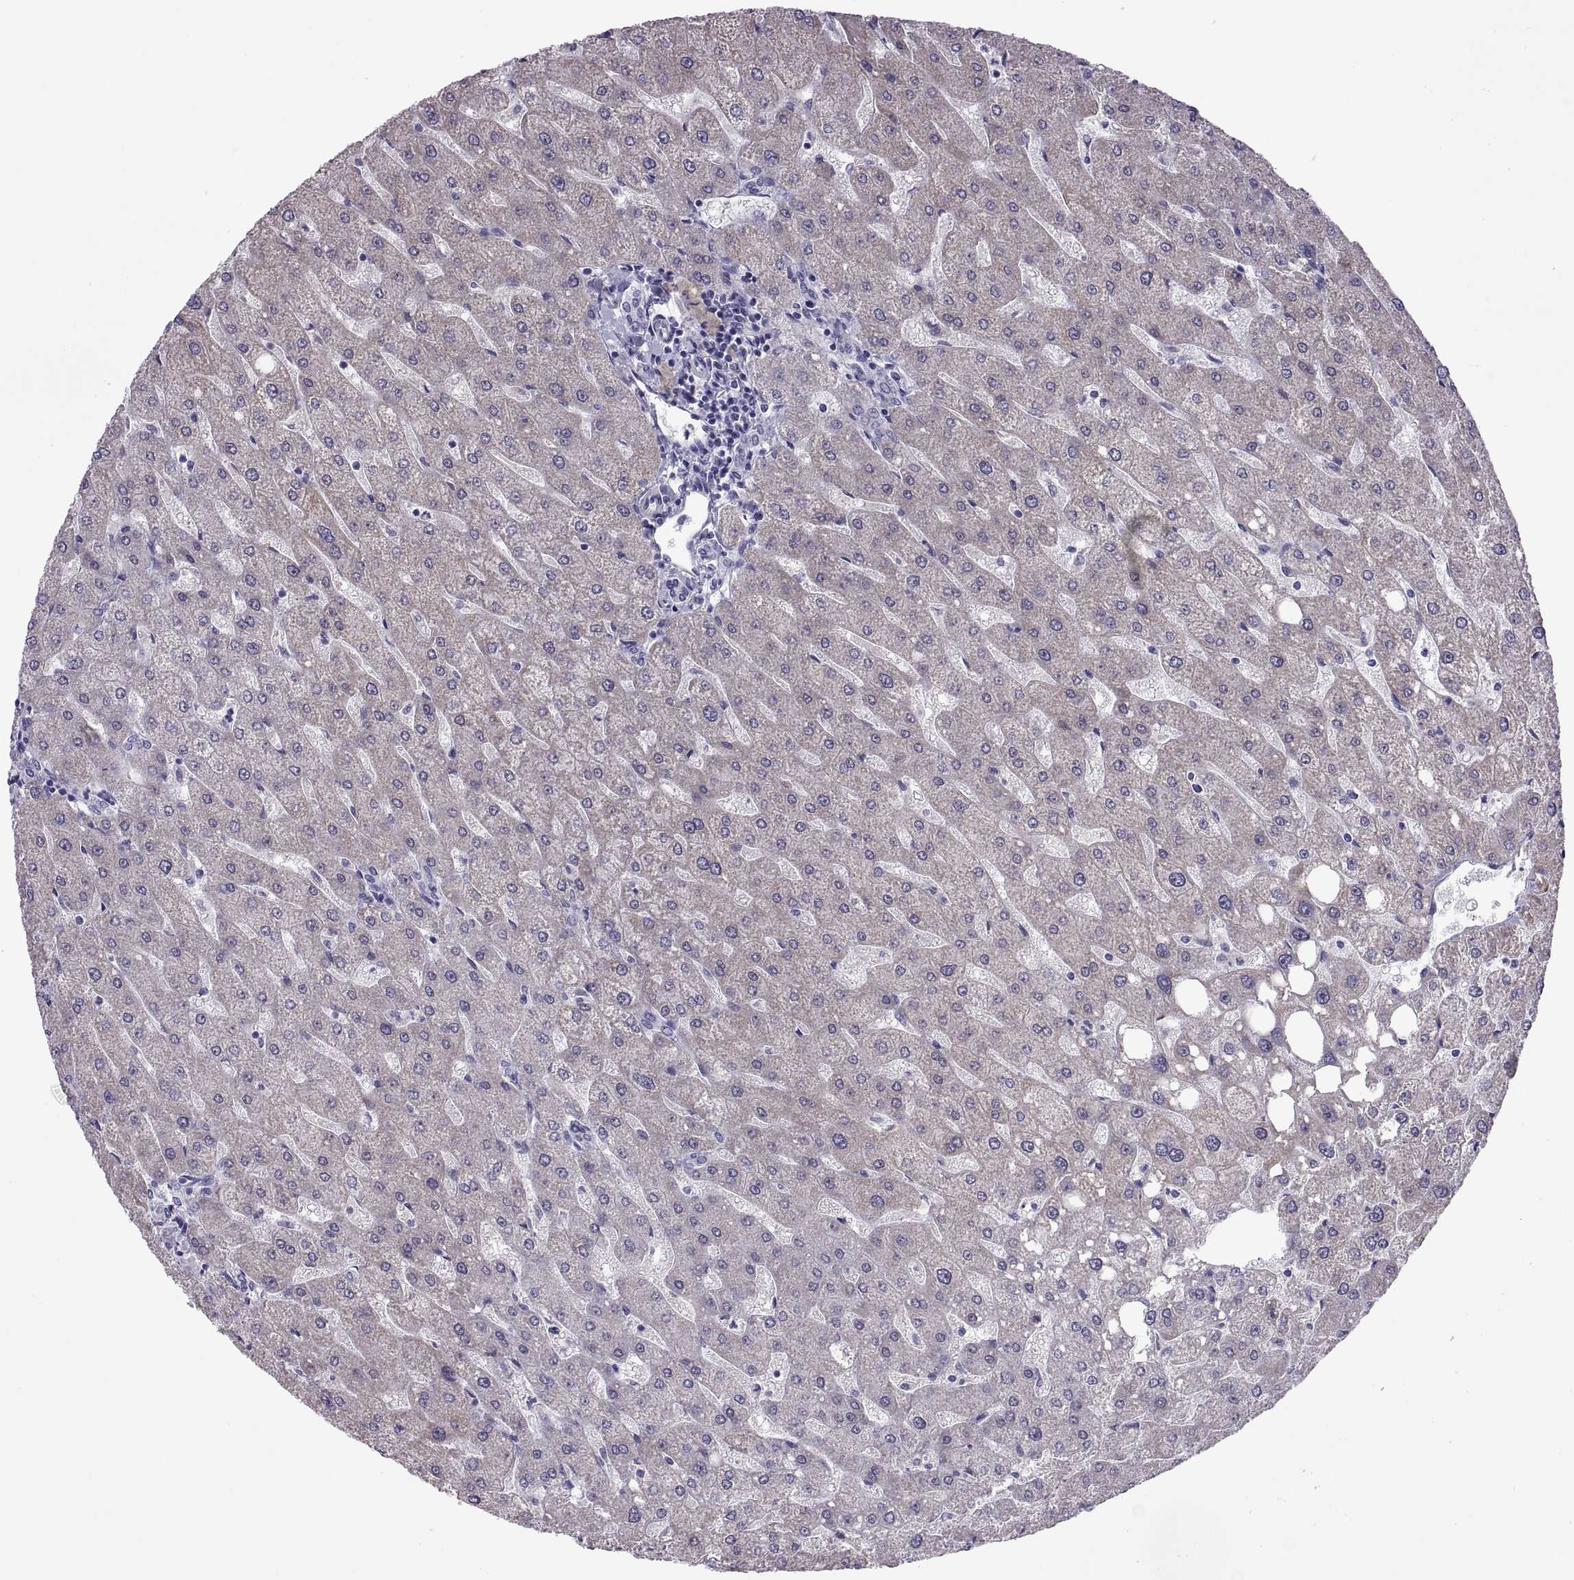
{"staining": {"intensity": "negative", "quantity": "none", "location": "none"}, "tissue": "liver", "cell_type": "Cholangiocytes", "image_type": "normal", "snomed": [{"axis": "morphology", "description": "Normal tissue, NOS"}, {"axis": "topography", "description": "Liver"}], "caption": "Immunohistochemical staining of benign liver displays no significant positivity in cholangiocytes. (DAB (3,3'-diaminobenzidine) IHC visualized using brightfield microscopy, high magnification).", "gene": "VSX2", "patient": {"sex": "male", "age": 67}}